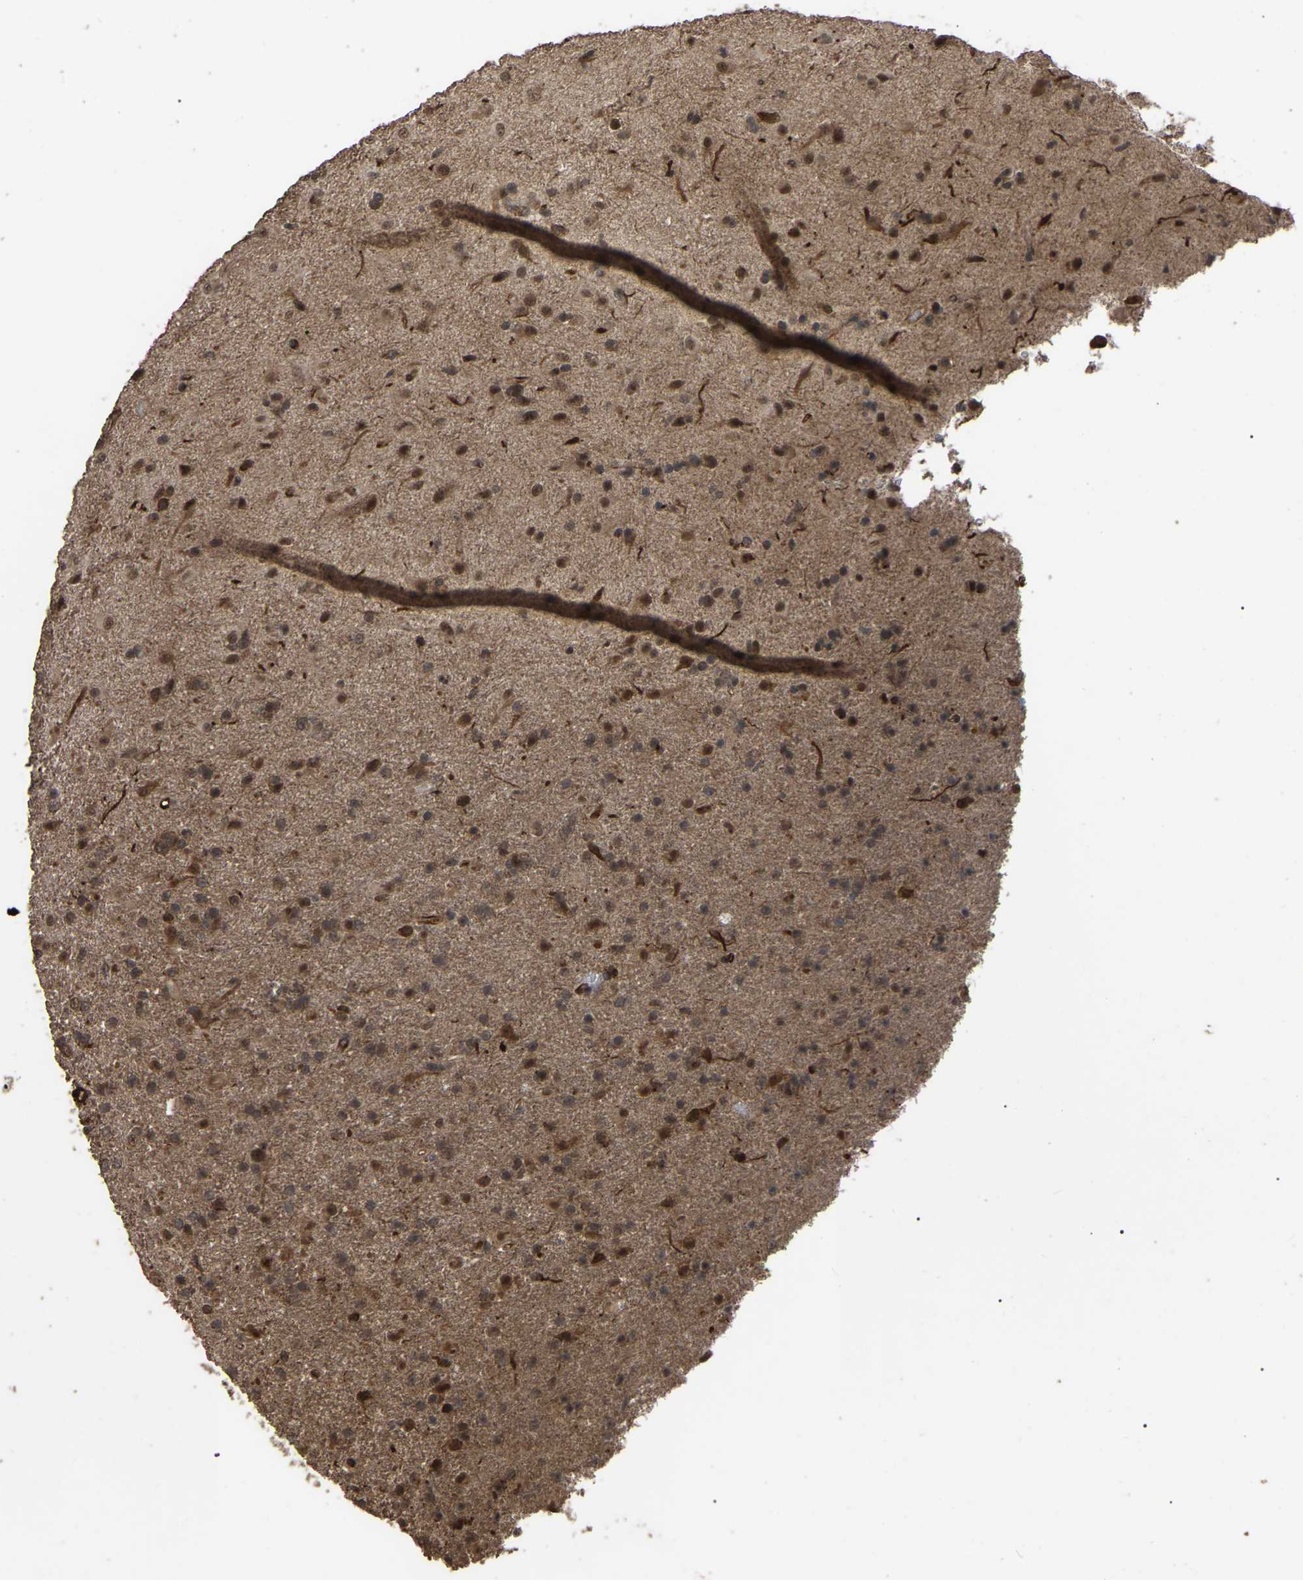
{"staining": {"intensity": "moderate", "quantity": ">75%", "location": "cytoplasmic/membranous,nuclear"}, "tissue": "glioma", "cell_type": "Tumor cells", "image_type": "cancer", "snomed": [{"axis": "morphology", "description": "Glioma, malignant, Low grade"}, {"axis": "topography", "description": "Brain"}], "caption": "Glioma was stained to show a protein in brown. There is medium levels of moderate cytoplasmic/membranous and nuclear staining in approximately >75% of tumor cells.", "gene": "FAM161B", "patient": {"sex": "male", "age": 65}}